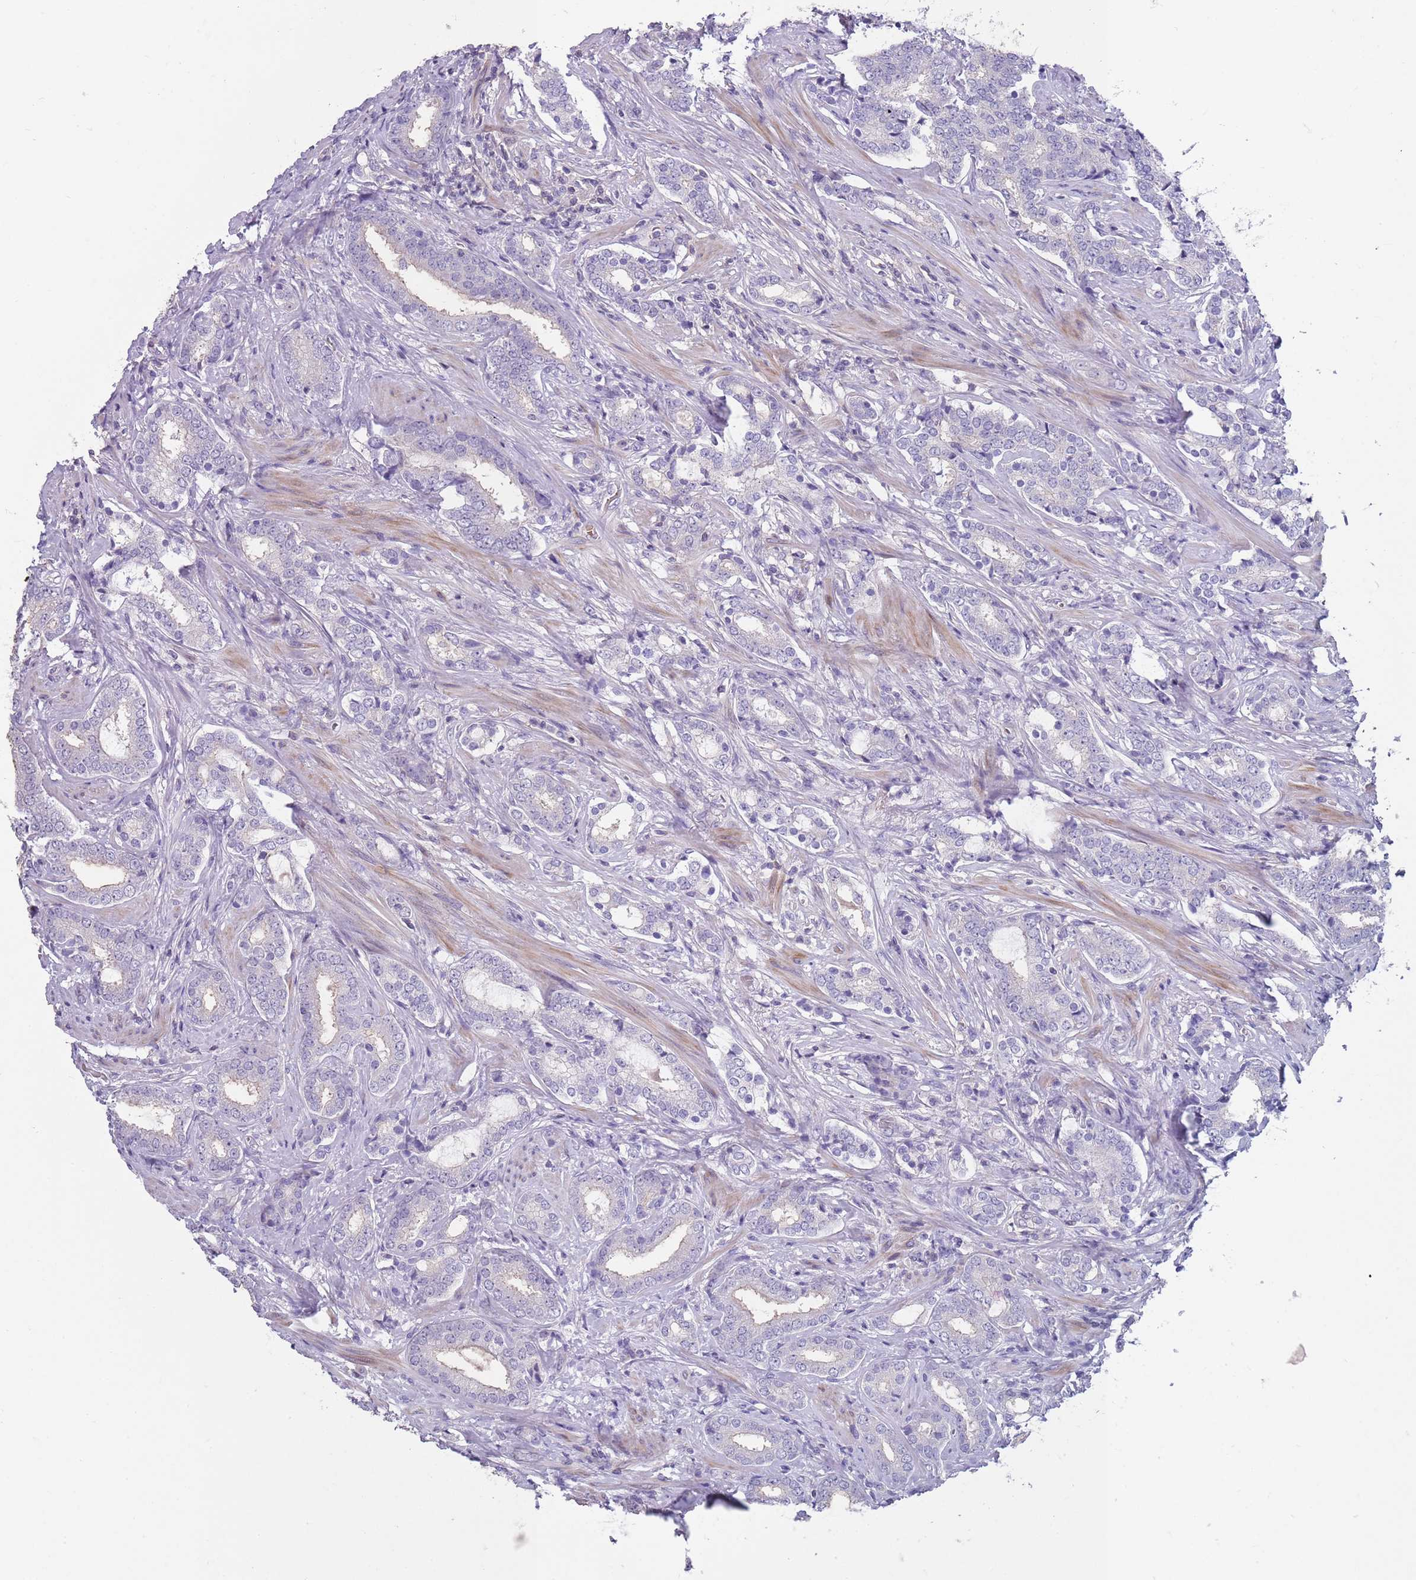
{"staining": {"intensity": "negative", "quantity": "none", "location": "none"}, "tissue": "prostate cancer", "cell_type": "Tumor cells", "image_type": "cancer", "snomed": [{"axis": "morphology", "description": "Adenocarcinoma, High grade"}, {"axis": "topography", "description": "Prostate"}], "caption": "Tumor cells are negative for brown protein staining in adenocarcinoma (high-grade) (prostate).", "gene": "ZNF14", "patient": {"sex": "male", "age": 63}}